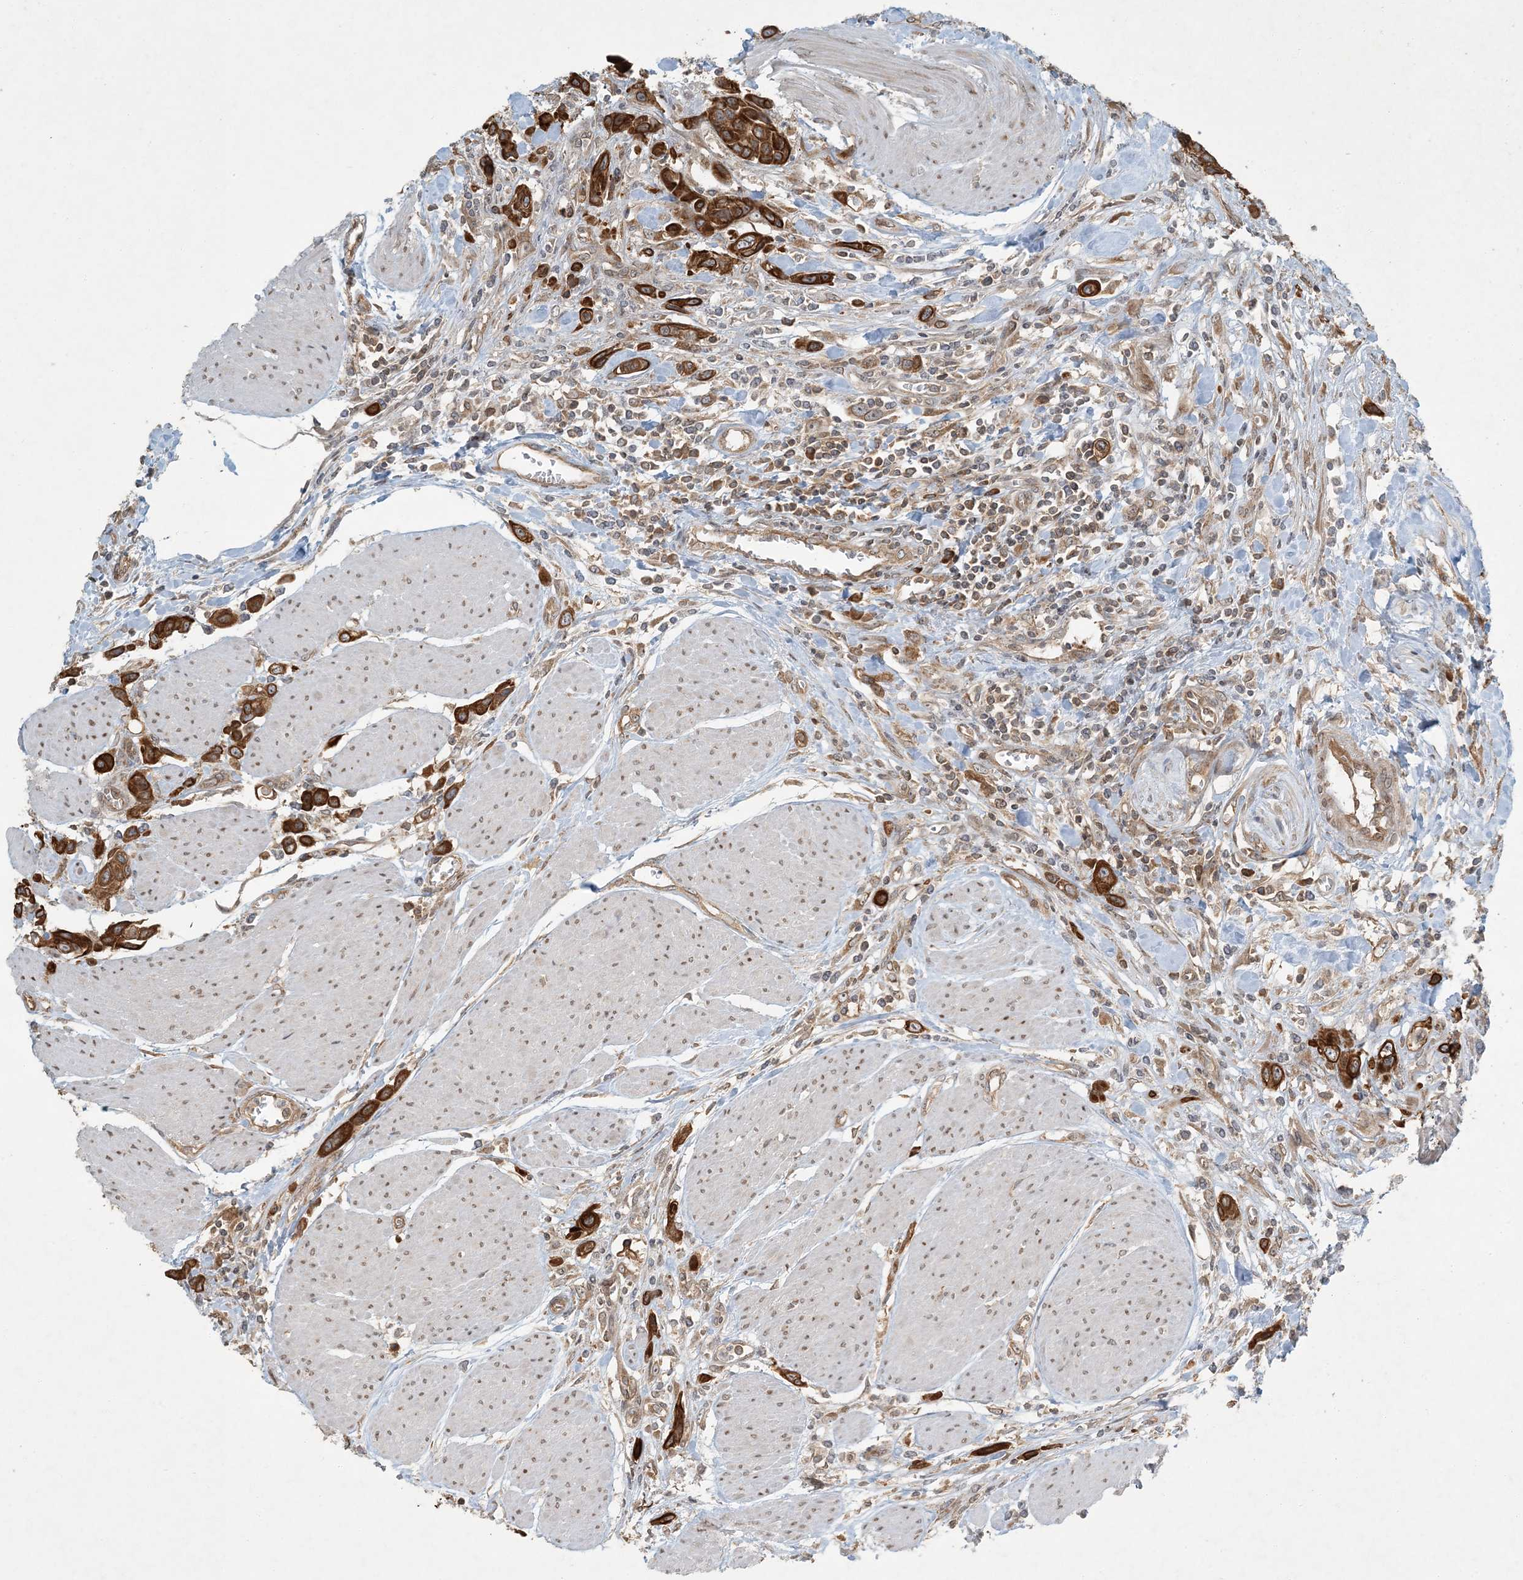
{"staining": {"intensity": "strong", "quantity": ">75%", "location": "cytoplasmic/membranous"}, "tissue": "urothelial cancer", "cell_type": "Tumor cells", "image_type": "cancer", "snomed": [{"axis": "morphology", "description": "Urothelial carcinoma, High grade"}, {"axis": "topography", "description": "Urinary bladder"}], "caption": "Protein expression analysis of urothelial carcinoma (high-grade) displays strong cytoplasmic/membranous expression in approximately >75% of tumor cells. (Brightfield microscopy of DAB IHC at high magnification).", "gene": "COMMD8", "patient": {"sex": "male", "age": 50}}